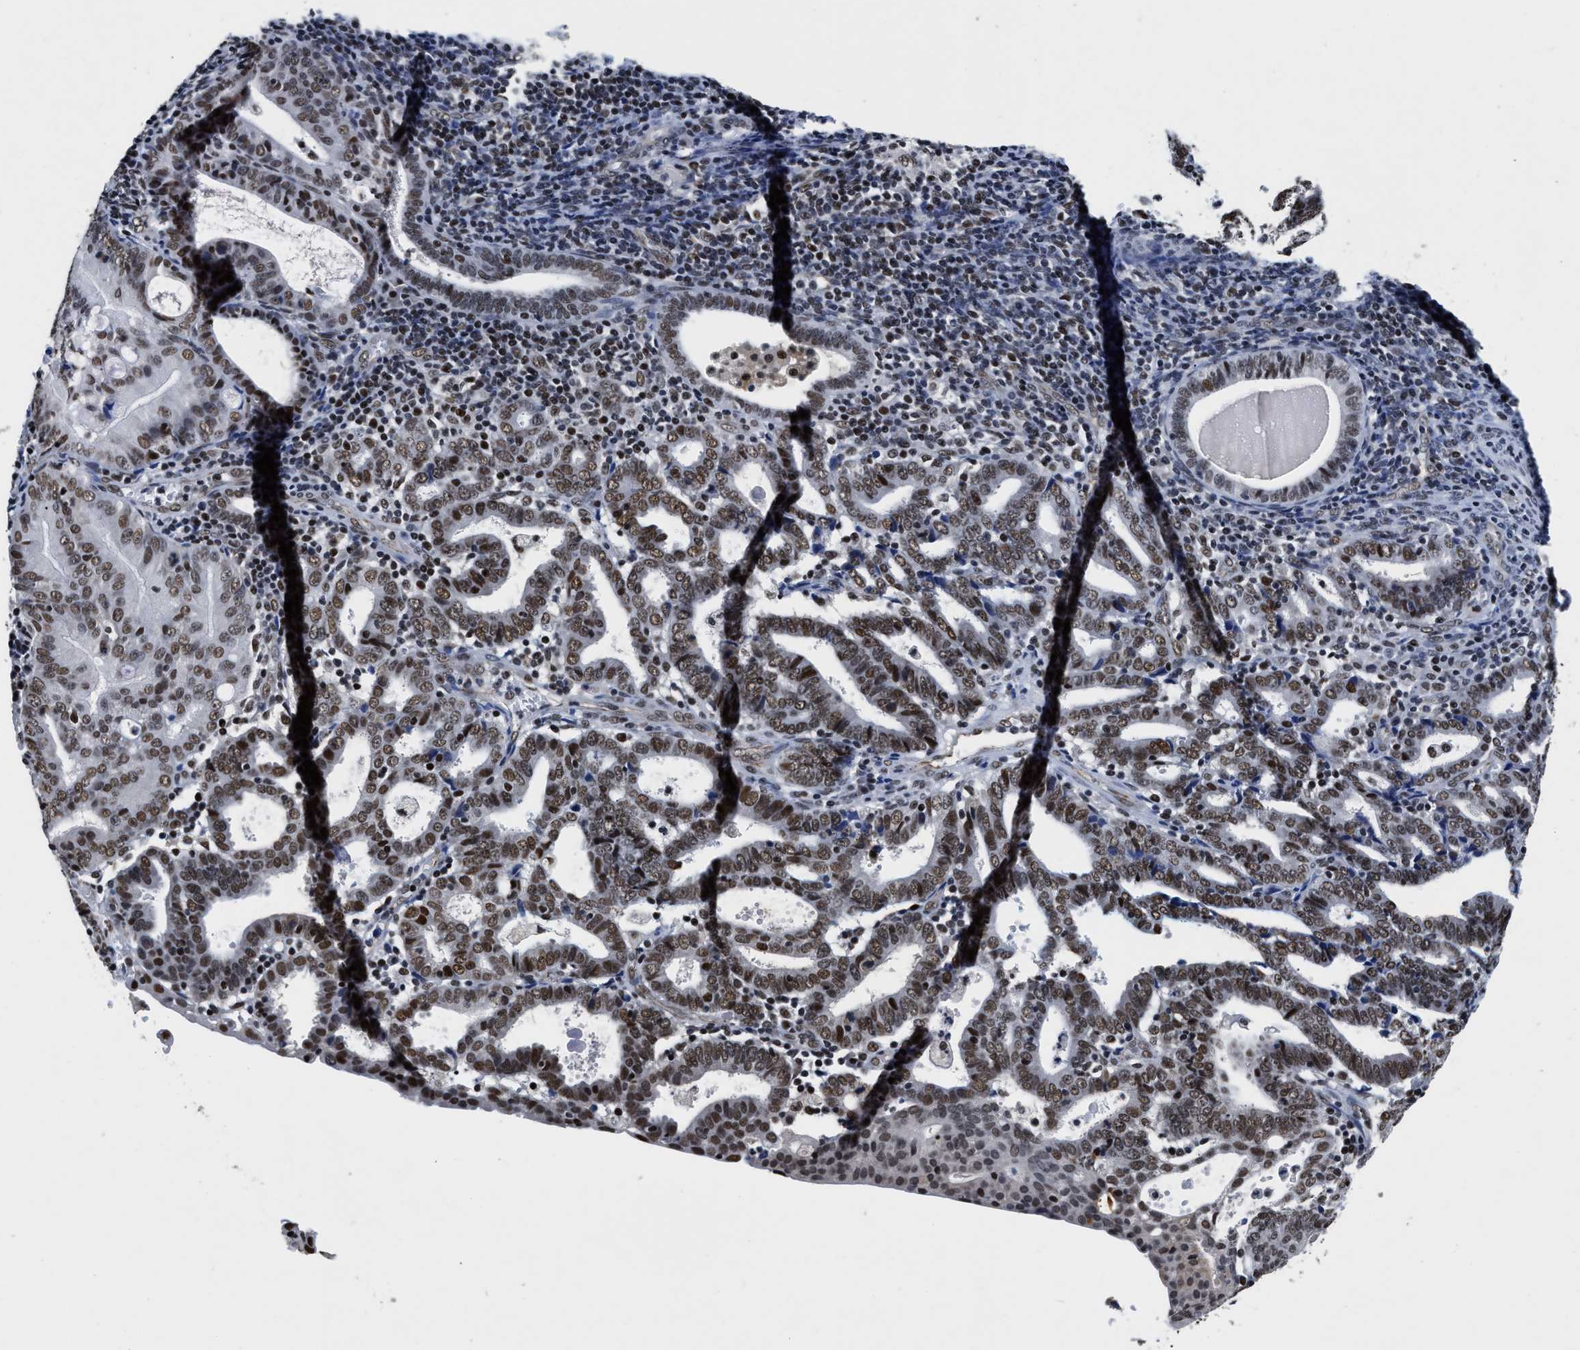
{"staining": {"intensity": "moderate", "quantity": ">75%", "location": "nuclear"}, "tissue": "endometrial cancer", "cell_type": "Tumor cells", "image_type": "cancer", "snomed": [{"axis": "morphology", "description": "Adenocarcinoma, NOS"}, {"axis": "topography", "description": "Uterus"}], "caption": "Tumor cells demonstrate medium levels of moderate nuclear staining in about >75% of cells in human adenocarcinoma (endometrial). (Brightfield microscopy of DAB IHC at high magnification).", "gene": "CCNE1", "patient": {"sex": "female", "age": 83}}